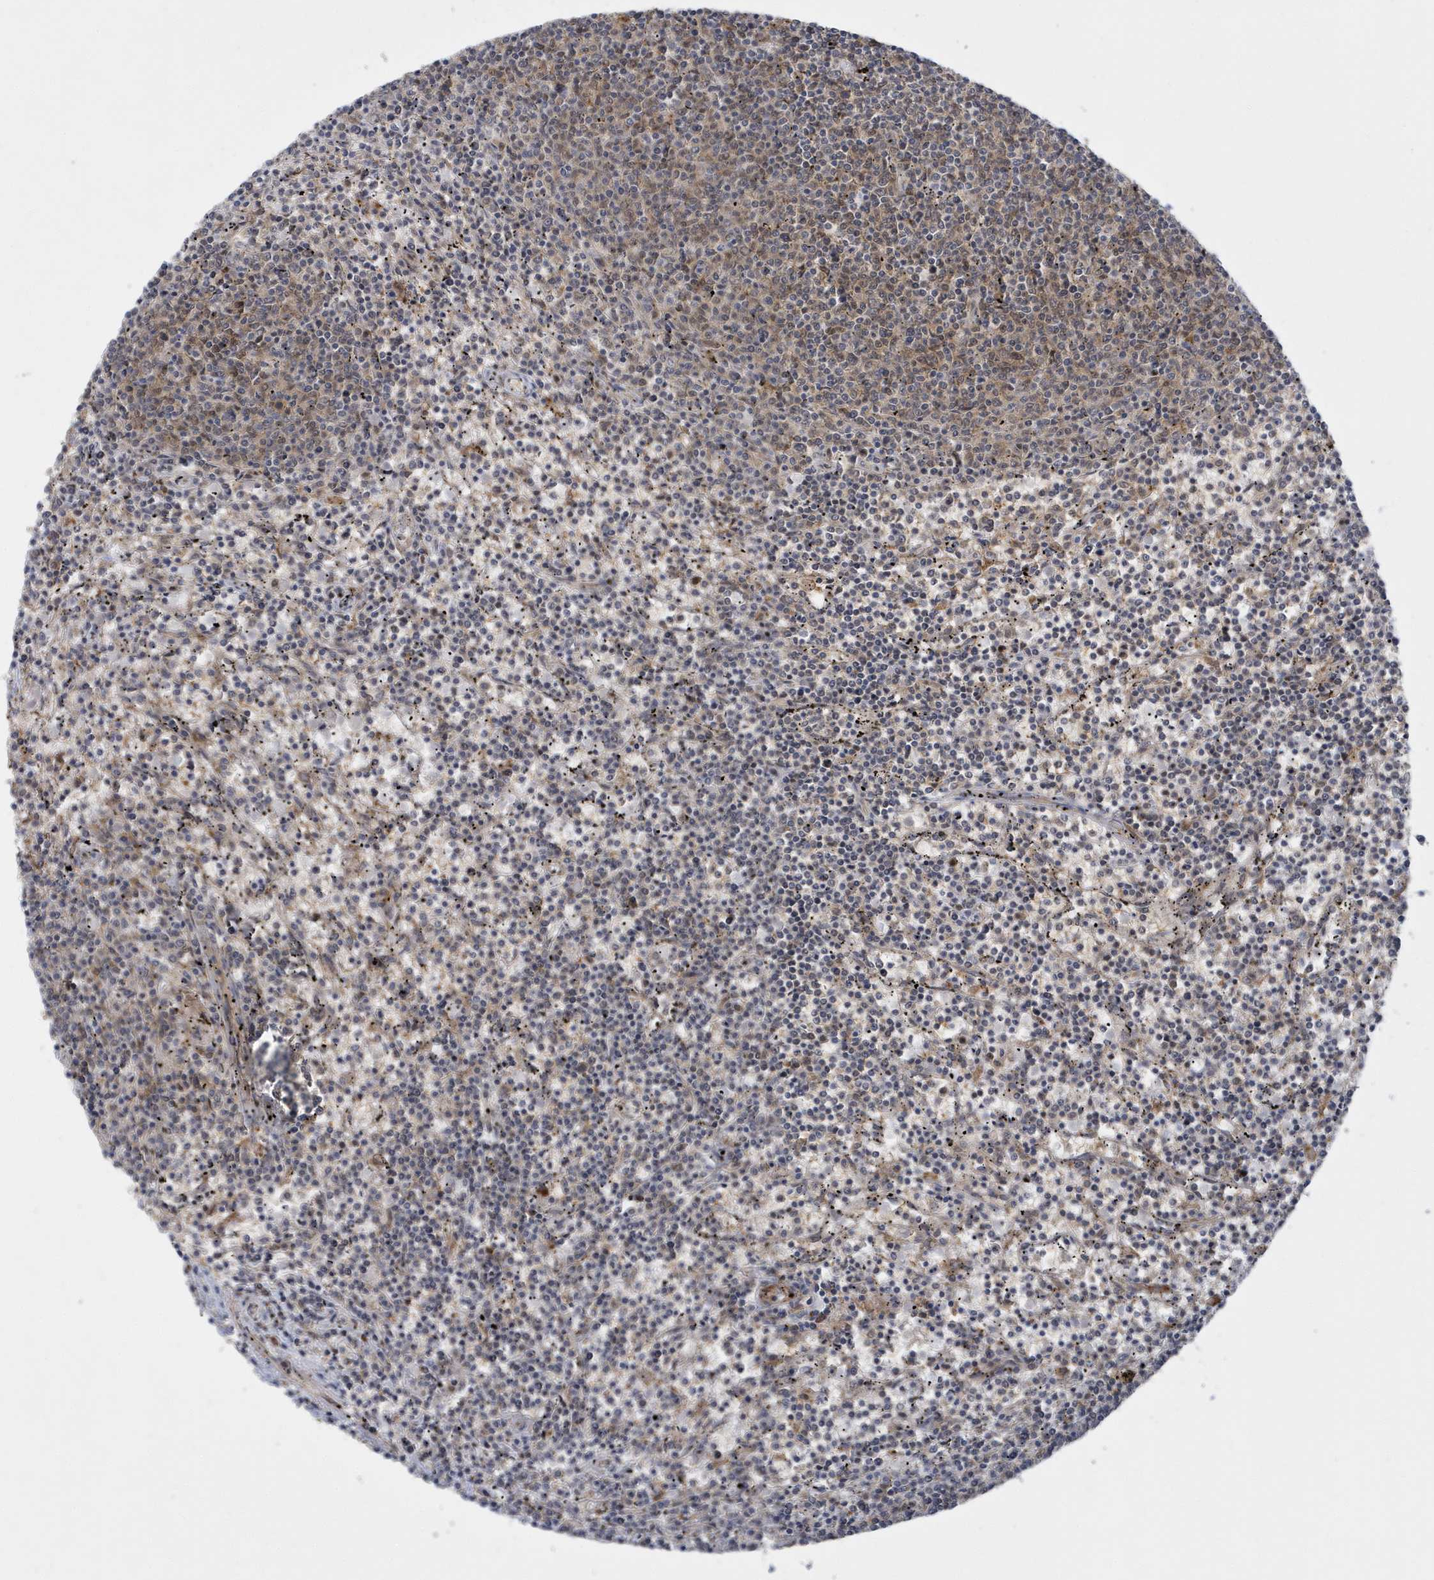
{"staining": {"intensity": "negative", "quantity": "none", "location": "none"}, "tissue": "lymphoma", "cell_type": "Tumor cells", "image_type": "cancer", "snomed": [{"axis": "morphology", "description": "Malignant lymphoma, non-Hodgkin's type, Low grade"}, {"axis": "topography", "description": "Spleen"}], "caption": "This histopathology image is of lymphoma stained with immunohistochemistry to label a protein in brown with the nuclei are counter-stained blue. There is no positivity in tumor cells.", "gene": "ATG4A", "patient": {"sex": "female", "age": 50}}